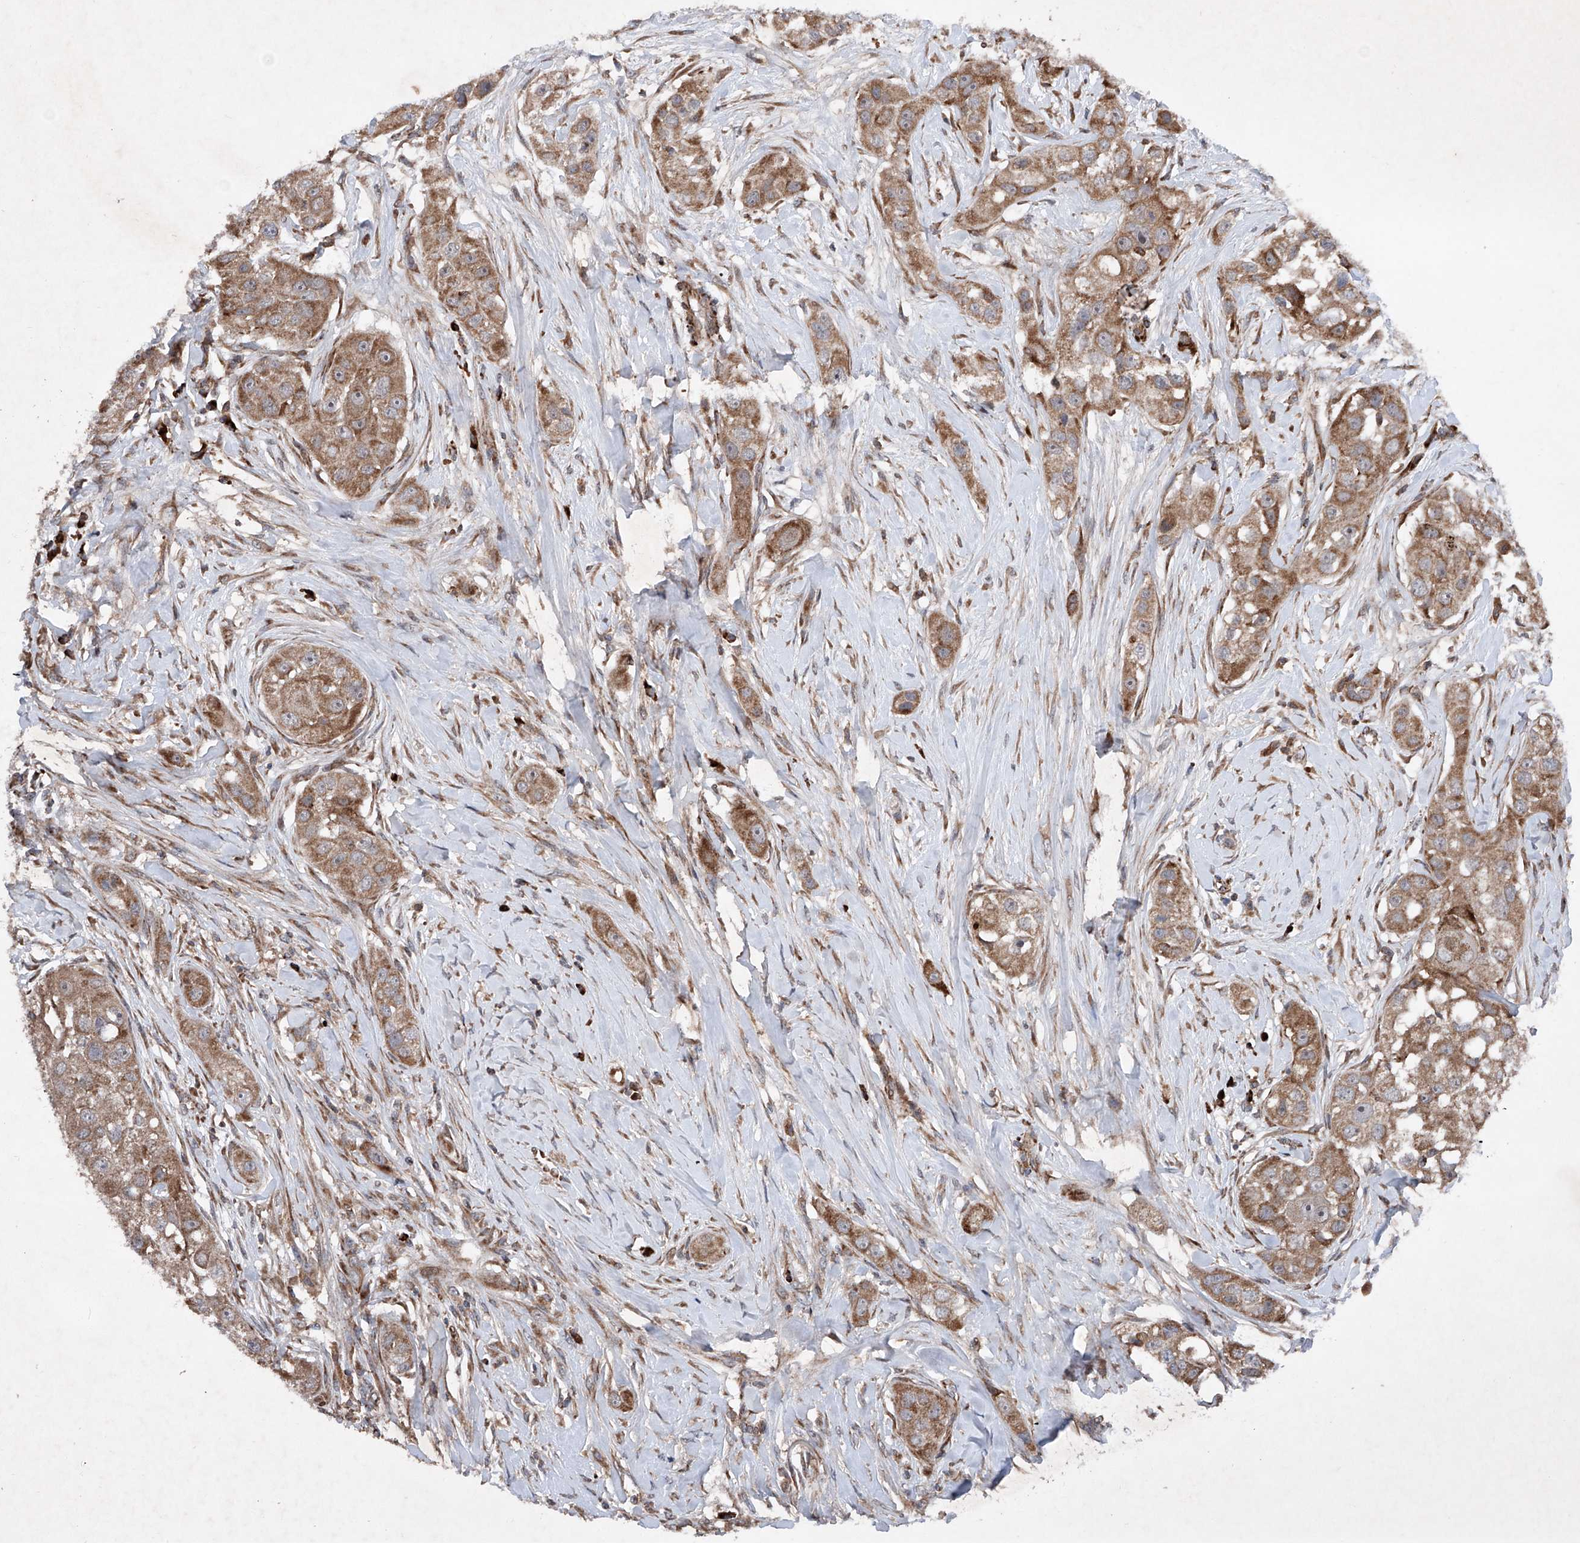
{"staining": {"intensity": "moderate", "quantity": ">75%", "location": "cytoplasmic/membranous"}, "tissue": "head and neck cancer", "cell_type": "Tumor cells", "image_type": "cancer", "snomed": [{"axis": "morphology", "description": "Normal tissue, NOS"}, {"axis": "morphology", "description": "Squamous cell carcinoma, NOS"}, {"axis": "topography", "description": "Skeletal muscle"}, {"axis": "topography", "description": "Head-Neck"}], "caption": "Protein staining by immunohistochemistry demonstrates moderate cytoplasmic/membranous positivity in about >75% of tumor cells in head and neck cancer (squamous cell carcinoma).", "gene": "DAD1", "patient": {"sex": "male", "age": 51}}